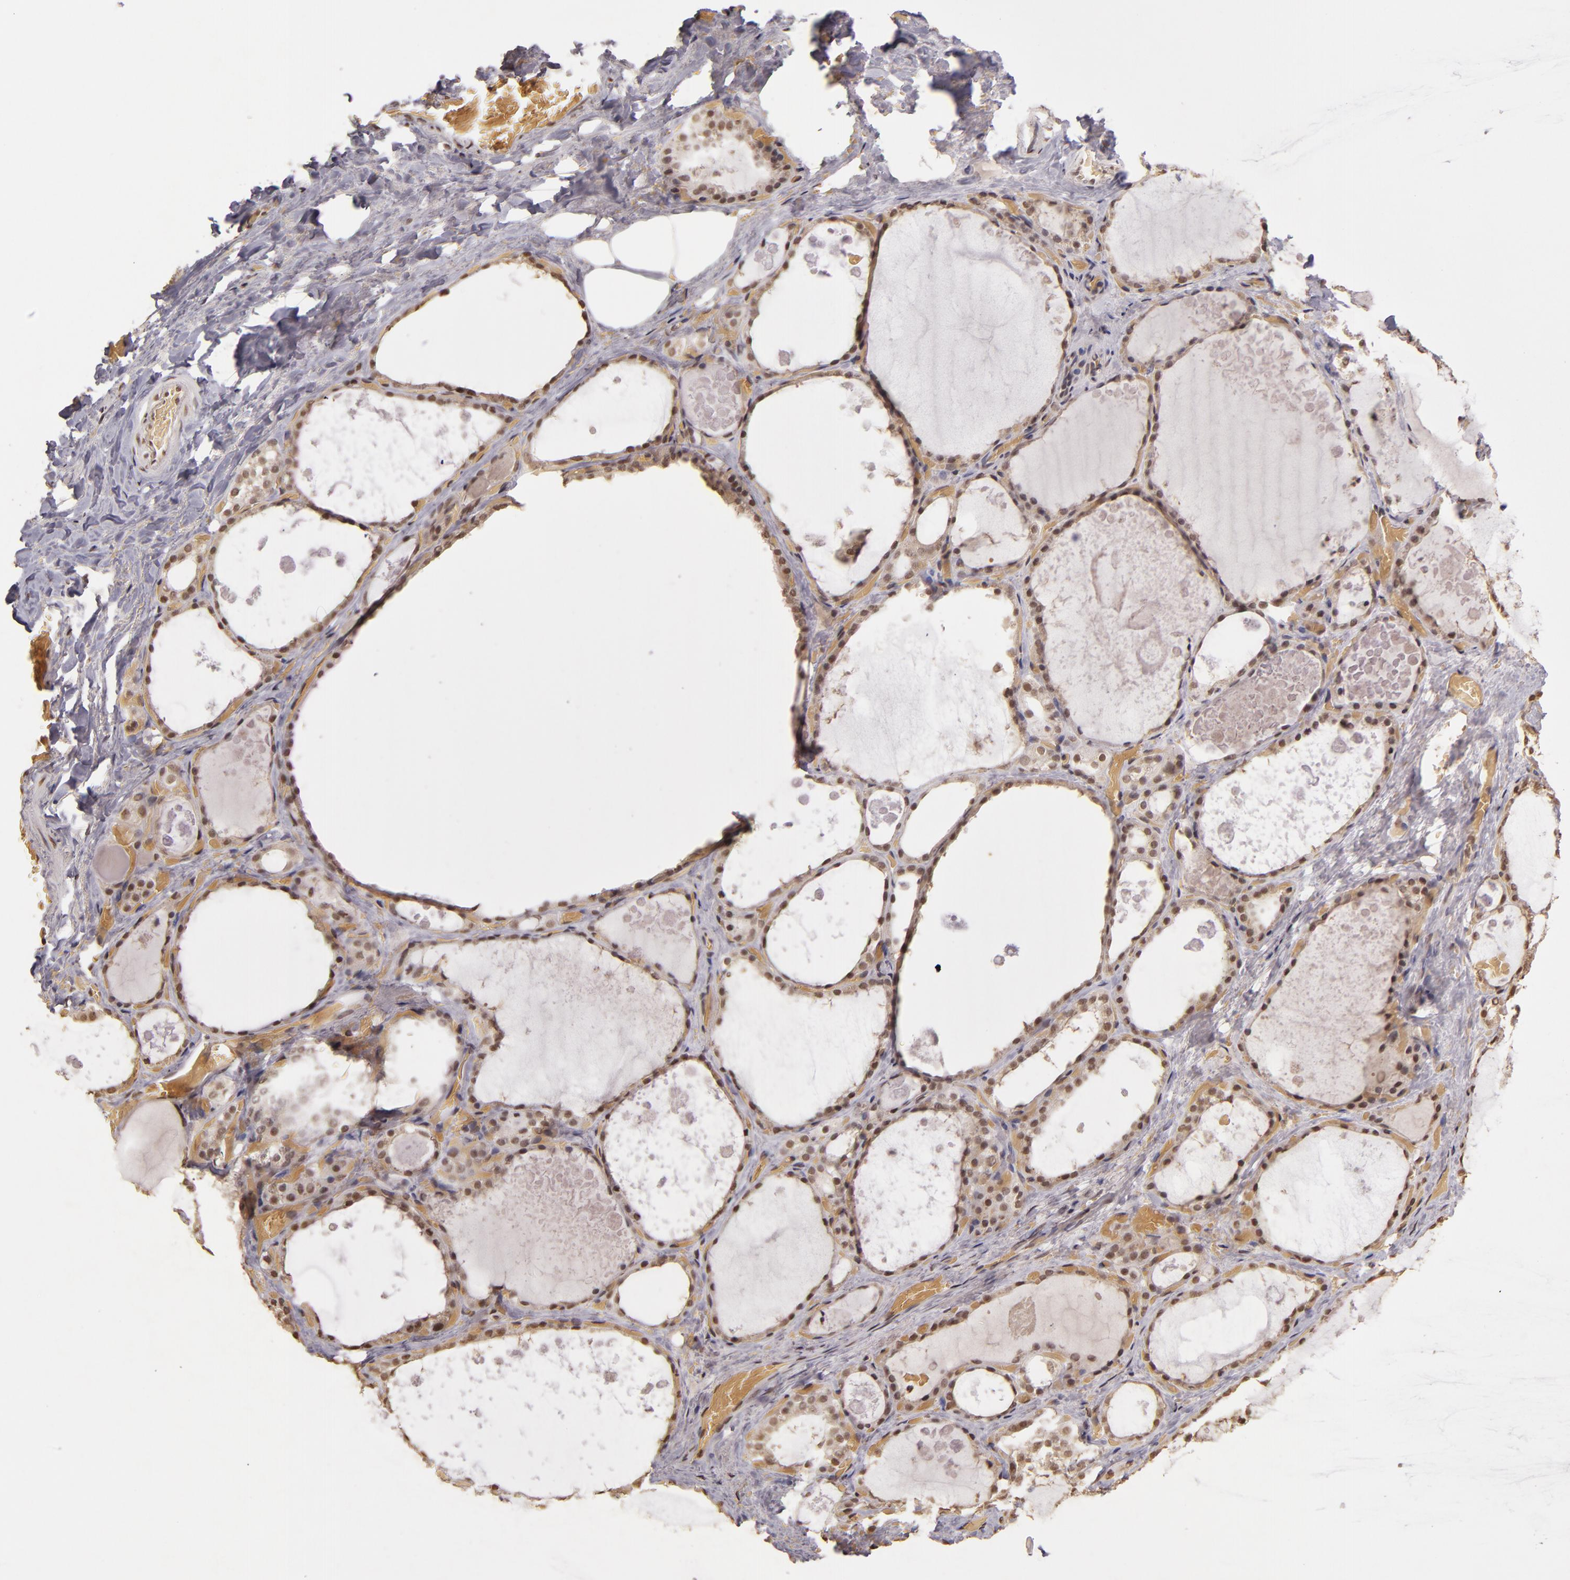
{"staining": {"intensity": "weak", "quantity": ">75%", "location": "cytoplasmic/membranous,nuclear"}, "tissue": "thyroid gland", "cell_type": "Glandular cells", "image_type": "normal", "snomed": [{"axis": "morphology", "description": "Normal tissue, NOS"}, {"axis": "topography", "description": "Thyroid gland"}], "caption": "Protein staining of benign thyroid gland exhibits weak cytoplasmic/membranous,nuclear positivity in about >75% of glandular cells. Nuclei are stained in blue.", "gene": "CUL1", "patient": {"sex": "male", "age": 61}}